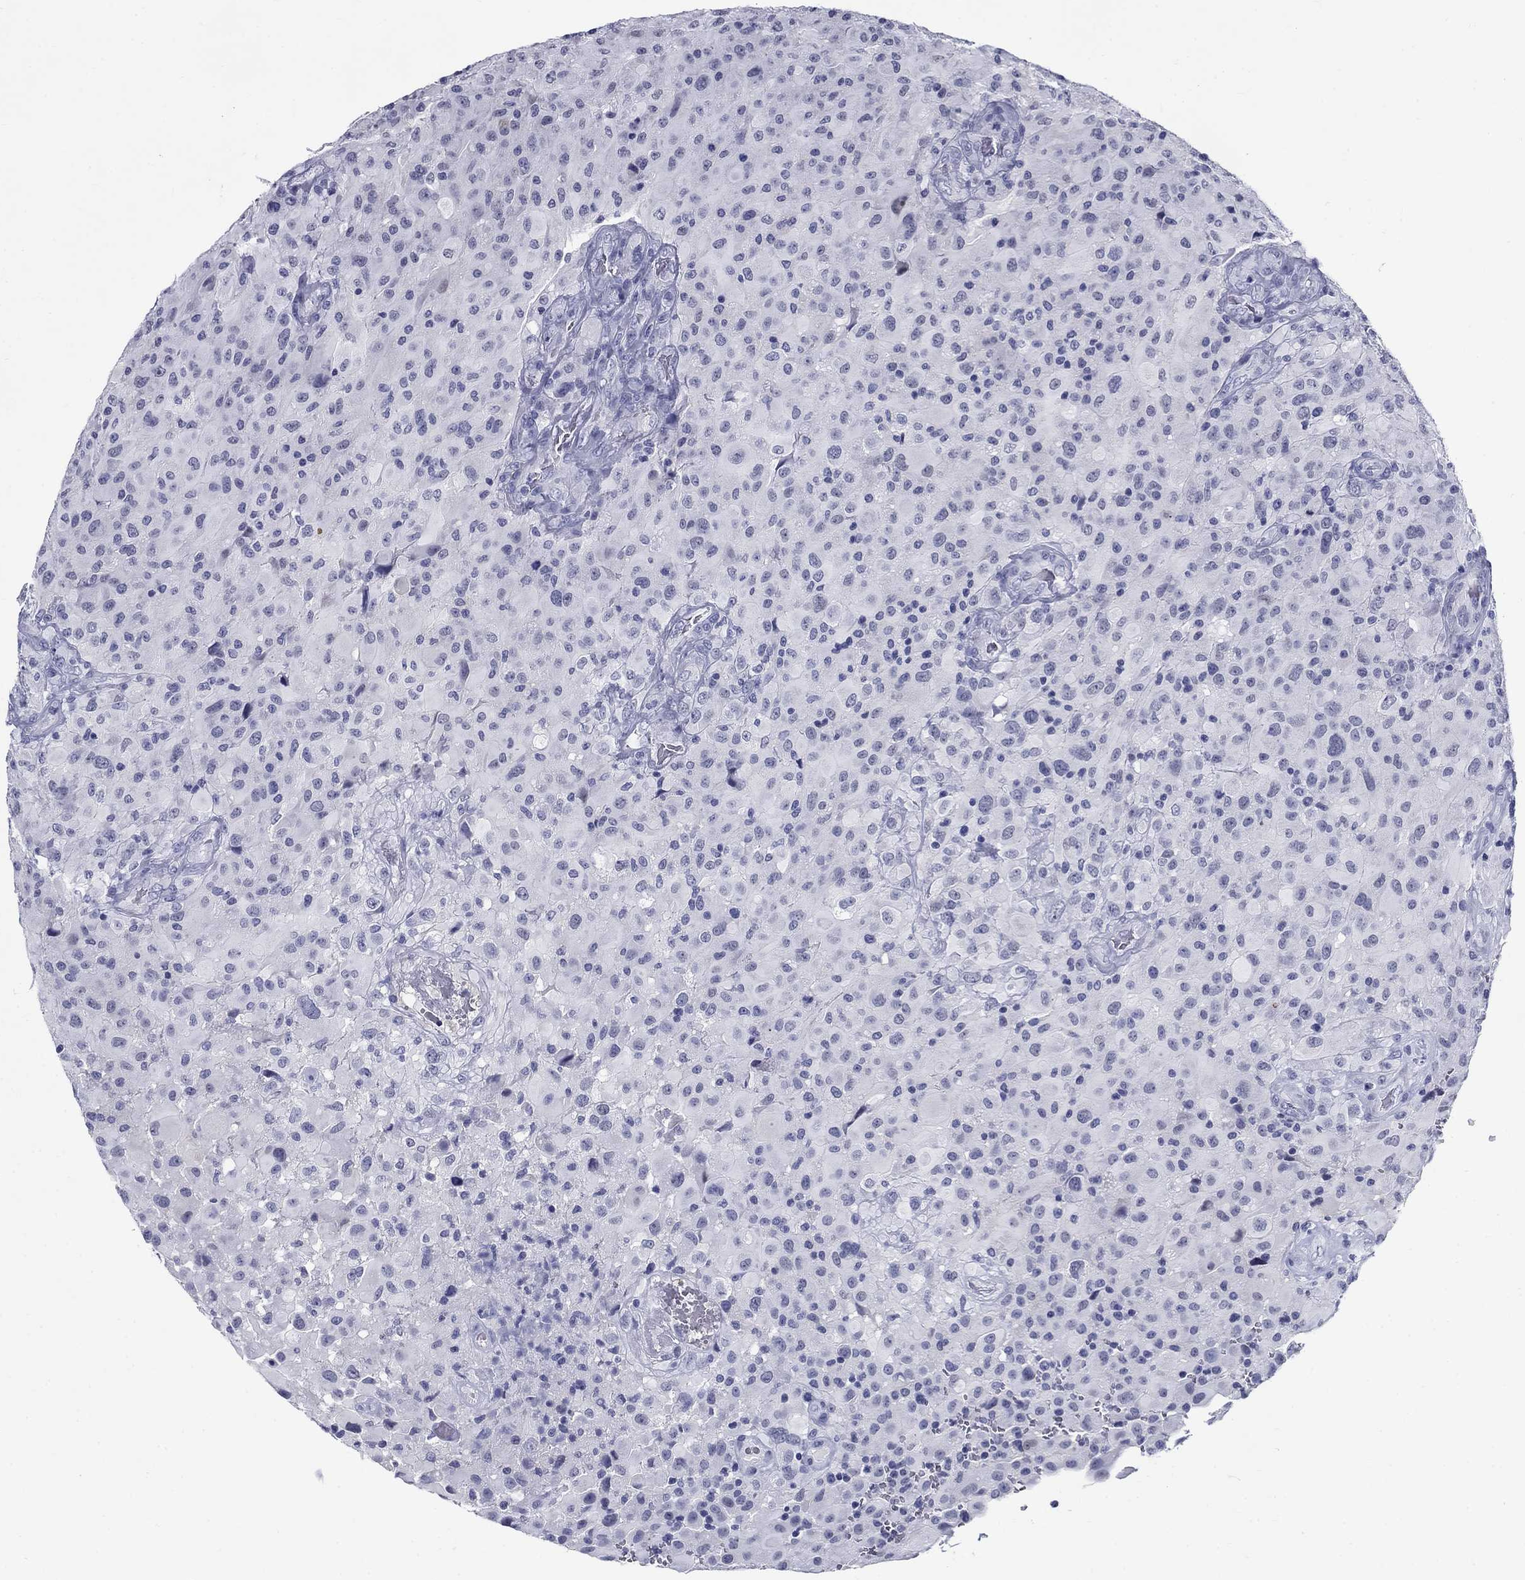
{"staining": {"intensity": "negative", "quantity": "none", "location": "none"}, "tissue": "glioma", "cell_type": "Tumor cells", "image_type": "cancer", "snomed": [{"axis": "morphology", "description": "Glioma, malignant, High grade"}, {"axis": "topography", "description": "Cerebral cortex"}], "caption": "IHC of human high-grade glioma (malignant) exhibits no expression in tumor cells.", "gene": "C4orf19", "patient": {"sex": "male", "age": 35}}